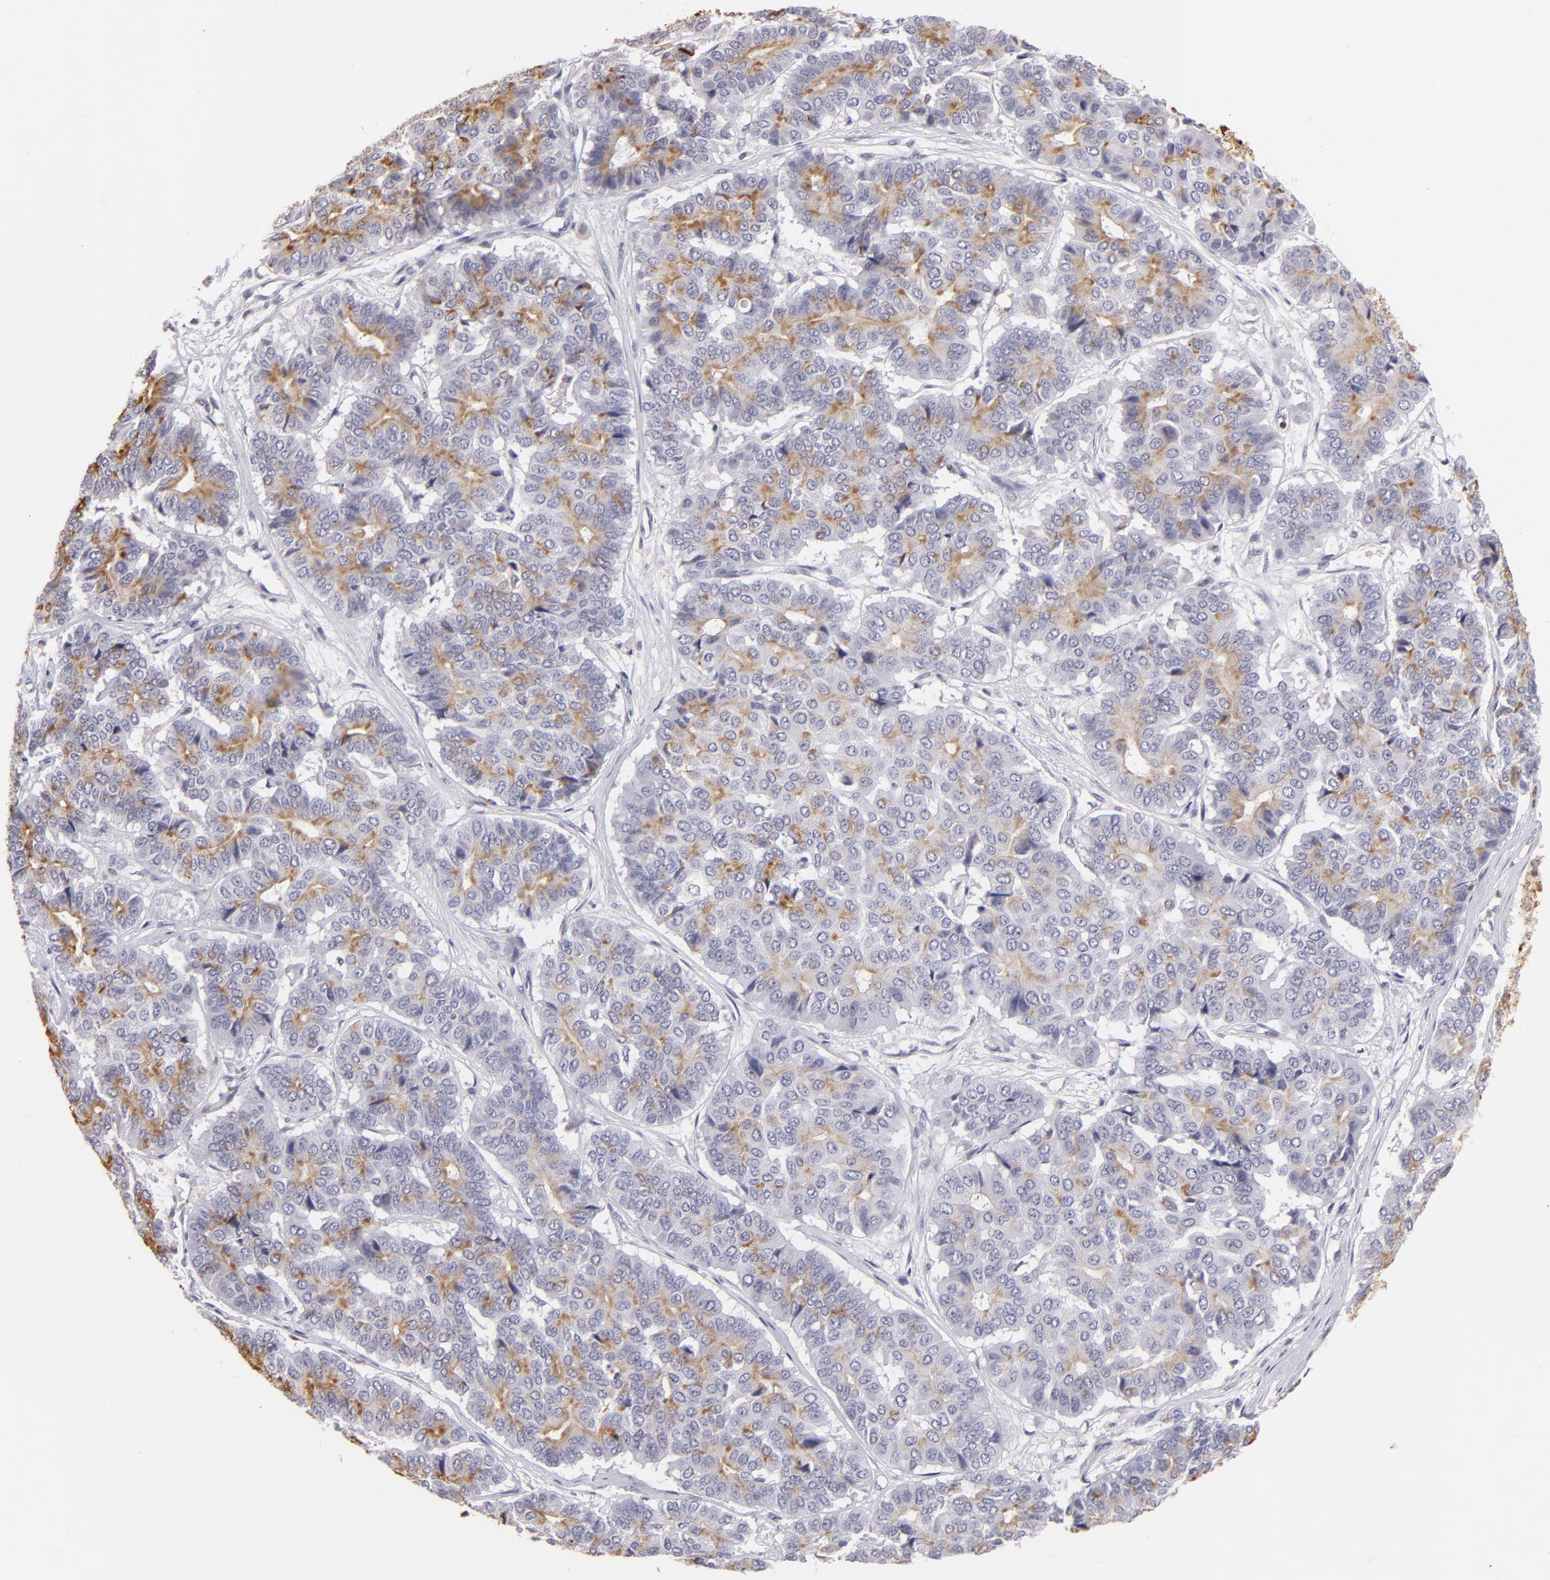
{"staining": {"intensity": "moderate", "quantity": "<25%", "location": "cytoplasmic/membranous"}, "tissue": "pancreatic cancer", "cell_type": "Tumor cells", "image_type": "cancer", "snomed": [{"axis": "morphology", "description": "Adenocarcinoma, NOS"}, {"axis": "topography", "description": "Pancreas"}], "caption": "Immunohistochemistry photomicrograph of neoplastic tissue: pancreatic cancer stained using IHC reveals low levels of moderate protein expression localized specifically in the cytoplasmic/membranous of tumor cells, appearing as a cytoplasmic/membranous brown color.", "gene": "S100A2", "patient": {"sex": "male", "age": 50}}